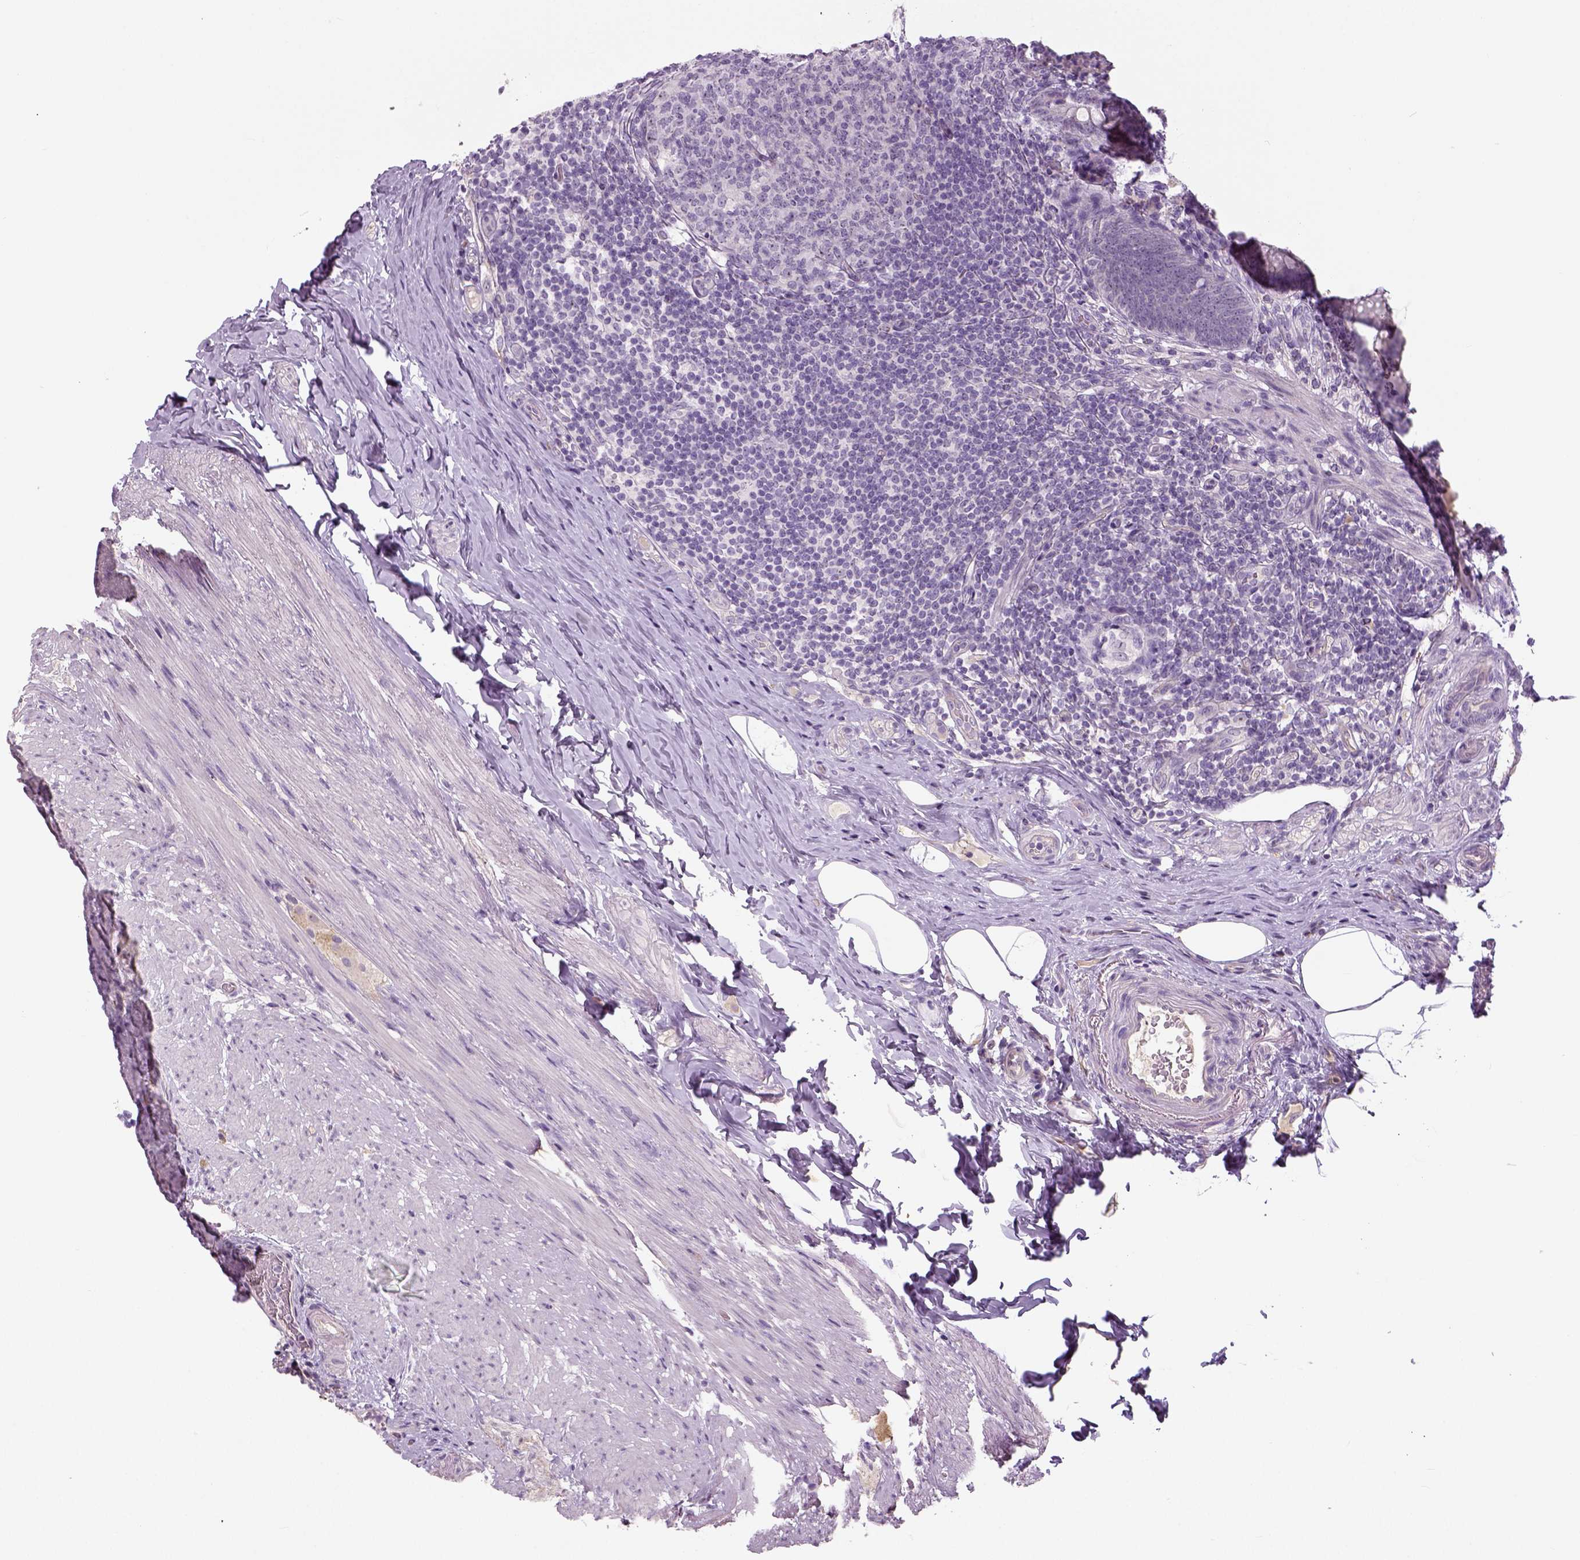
{"staining": {"intensity": "negative", "quantity": "none", "location": "none"}, "tissue": "appendix", "cell_type": "Glandular cells", "image_type": "normal", "snomed": [{"axis": "morphology", "description": "Normal tissue, NOS"}, {"axis": "topography", "description": "Appendix"}], "caption": "This is an IHC micrograph of unremarkable appendix. There is no positivity in glandular cells.", "gene": "NECAB1", "patient": {"sex": "male", "age": 47}}